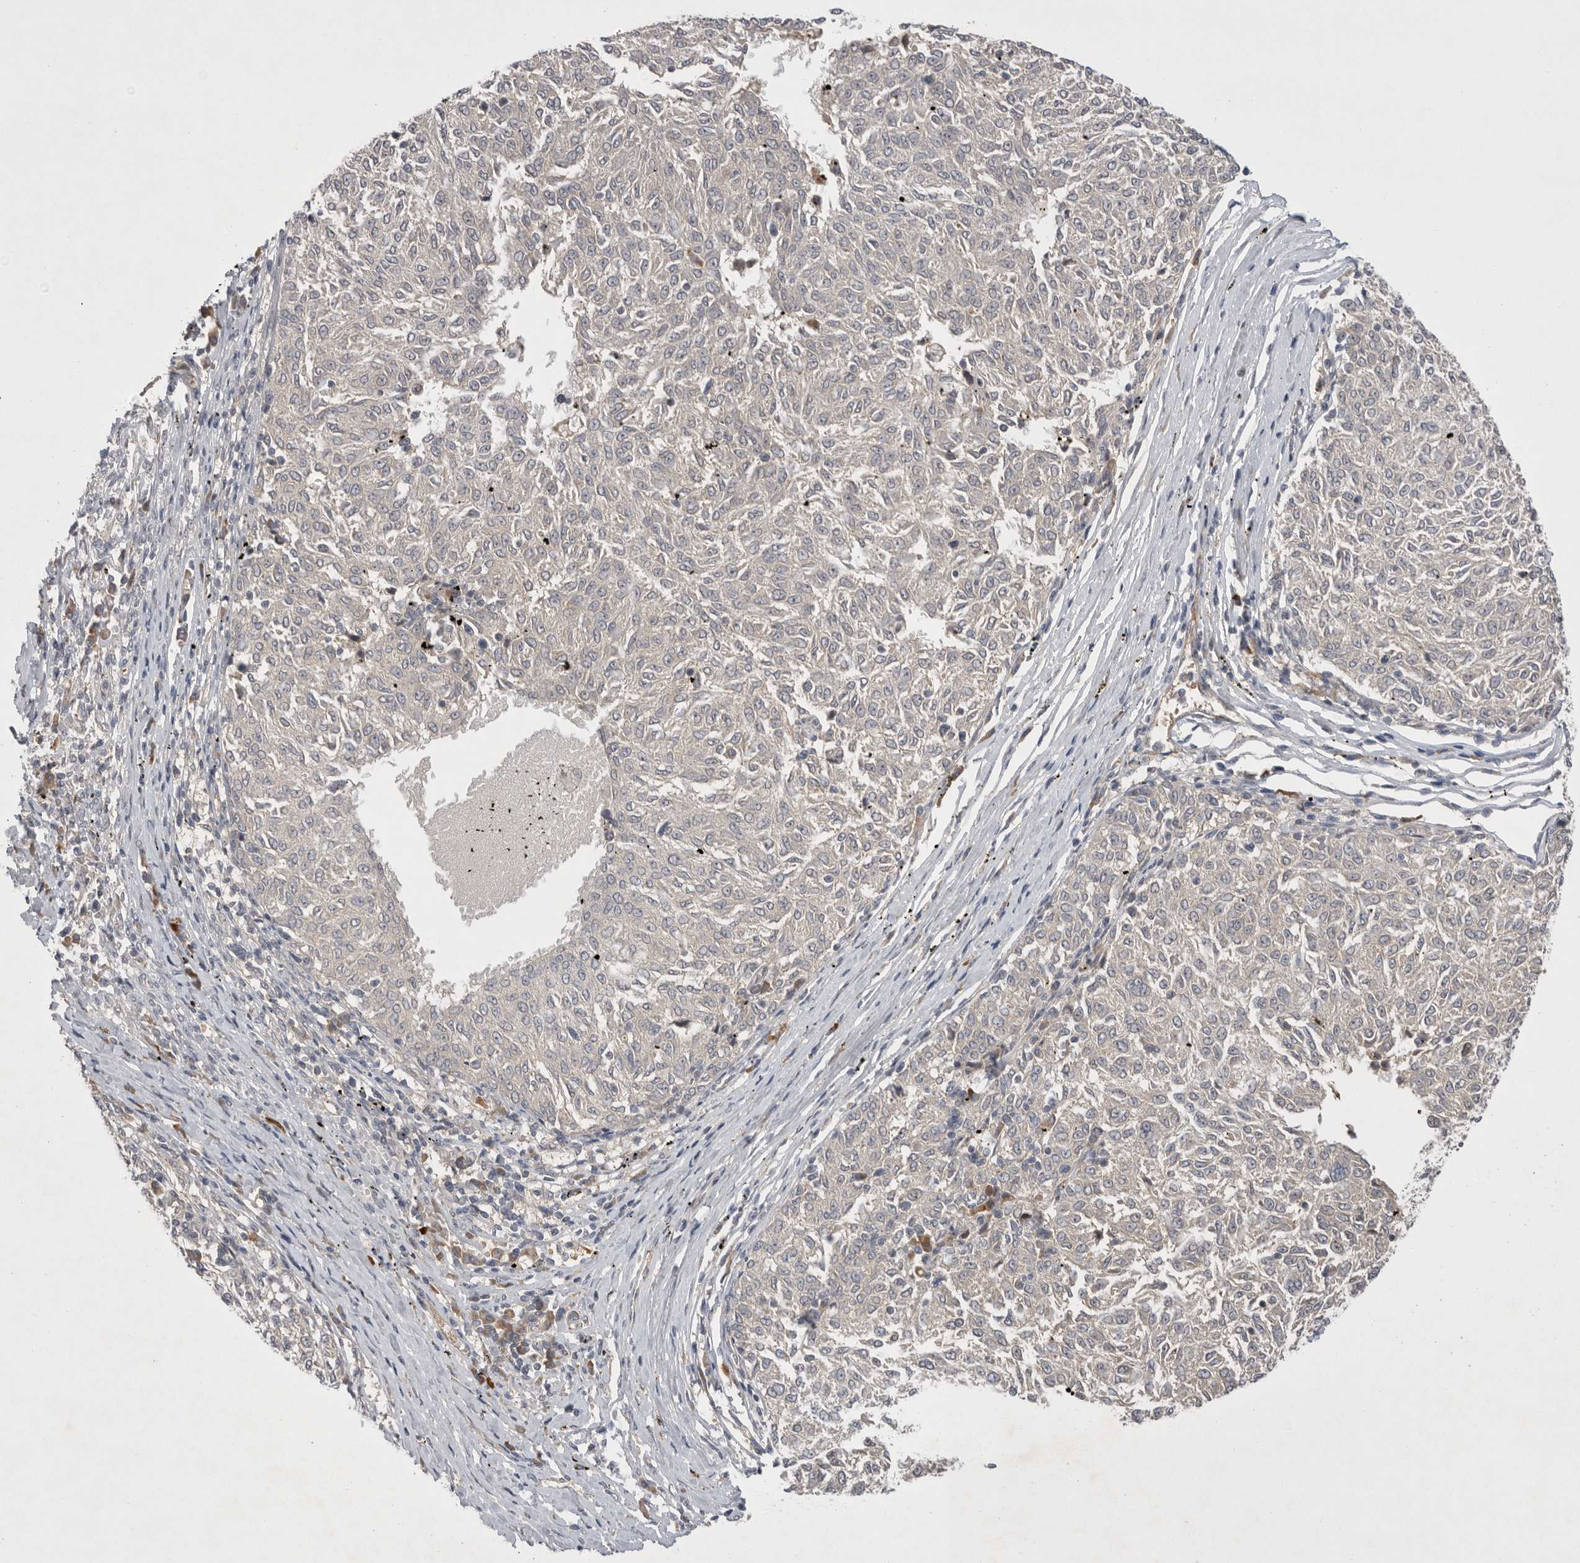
{"staining": {"intensity": "negative", "quantity": "none", "location": "none"}, "tissue": "melanoma", "cell_type": "Tumor cells", "image_type": "cancer", "snomed": [{"axis": "morphology", "description": "Malignant melanoma, NOS"}, {"axis": "topography", "description": "Skin"}], "caption": "Immunohistochemistry (IHC) micrograph of neoplastic tissue: human malignant melanoma stained with DAB exhibits no significant protein staining in tumor cells. Nuclei are stained in blue.", "gene": "NRCAM", "patient": {"sex": "female", "age": 72}}